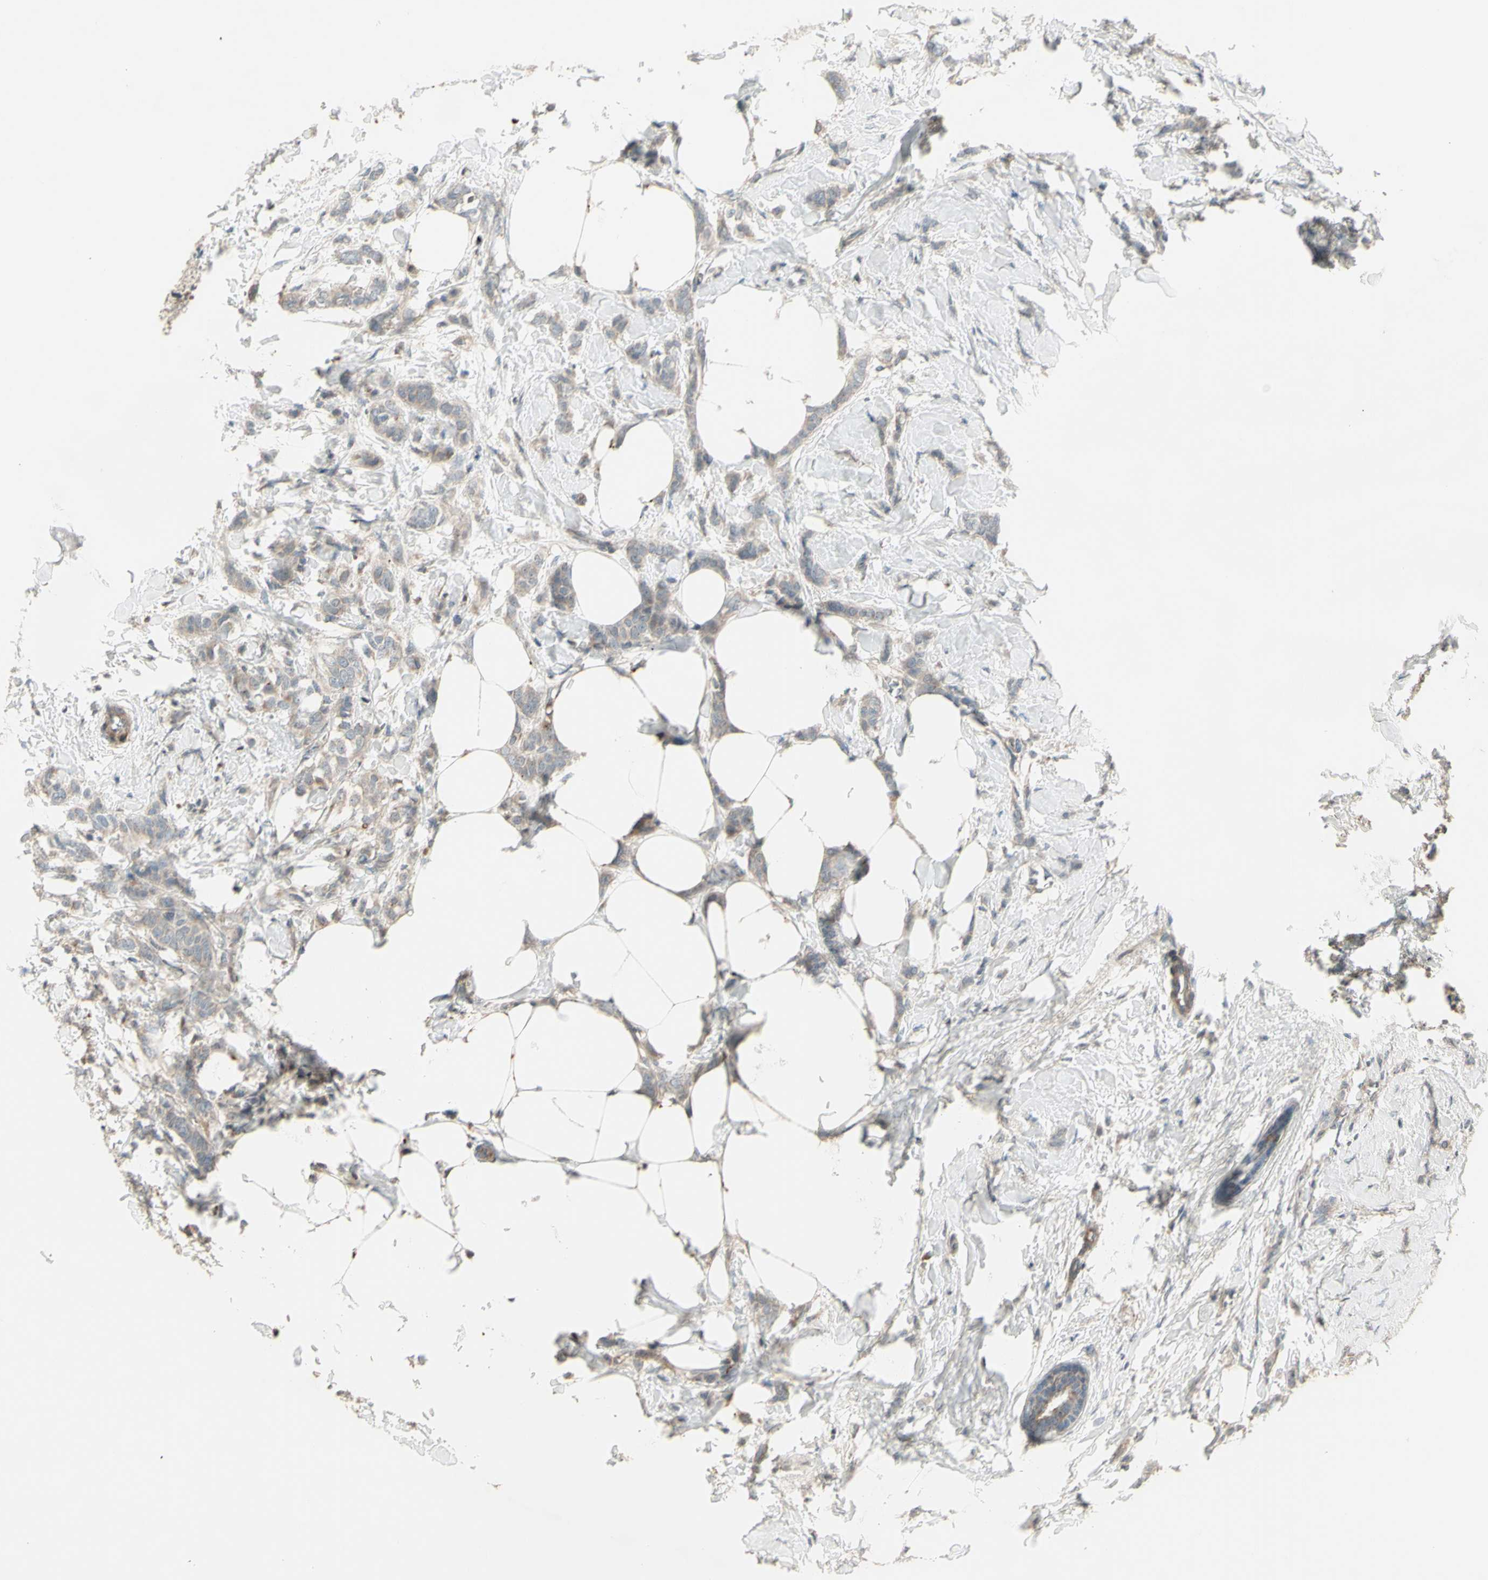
{"staining": {"intensity": "weak", "quantity": ">75%", "location": "cytoplasmic/membranous"}, "tissue": "breast cancer", "cell_type": "Tumor cells", "image_type": "cancer", "snomed": [{"axis": "morphology", "description": "Lobular carcinoma, in situ"}, {"axis": "morphology", "description": "Lobular carcinoma"}, {"axis": "topography", "description": "Breast"}], "caption": "IHC micrograph of neoplastic tissue: breast cancer stained using immunohistochemistry exhibits low levels of weak protein expression localized specifically in the cytoplasmic/membranous of tumor cells, appearing as a cytoplasmic/membranous brown color.", "gene": "OSTM1", "patient": {"sex": "female", "age": 41}}